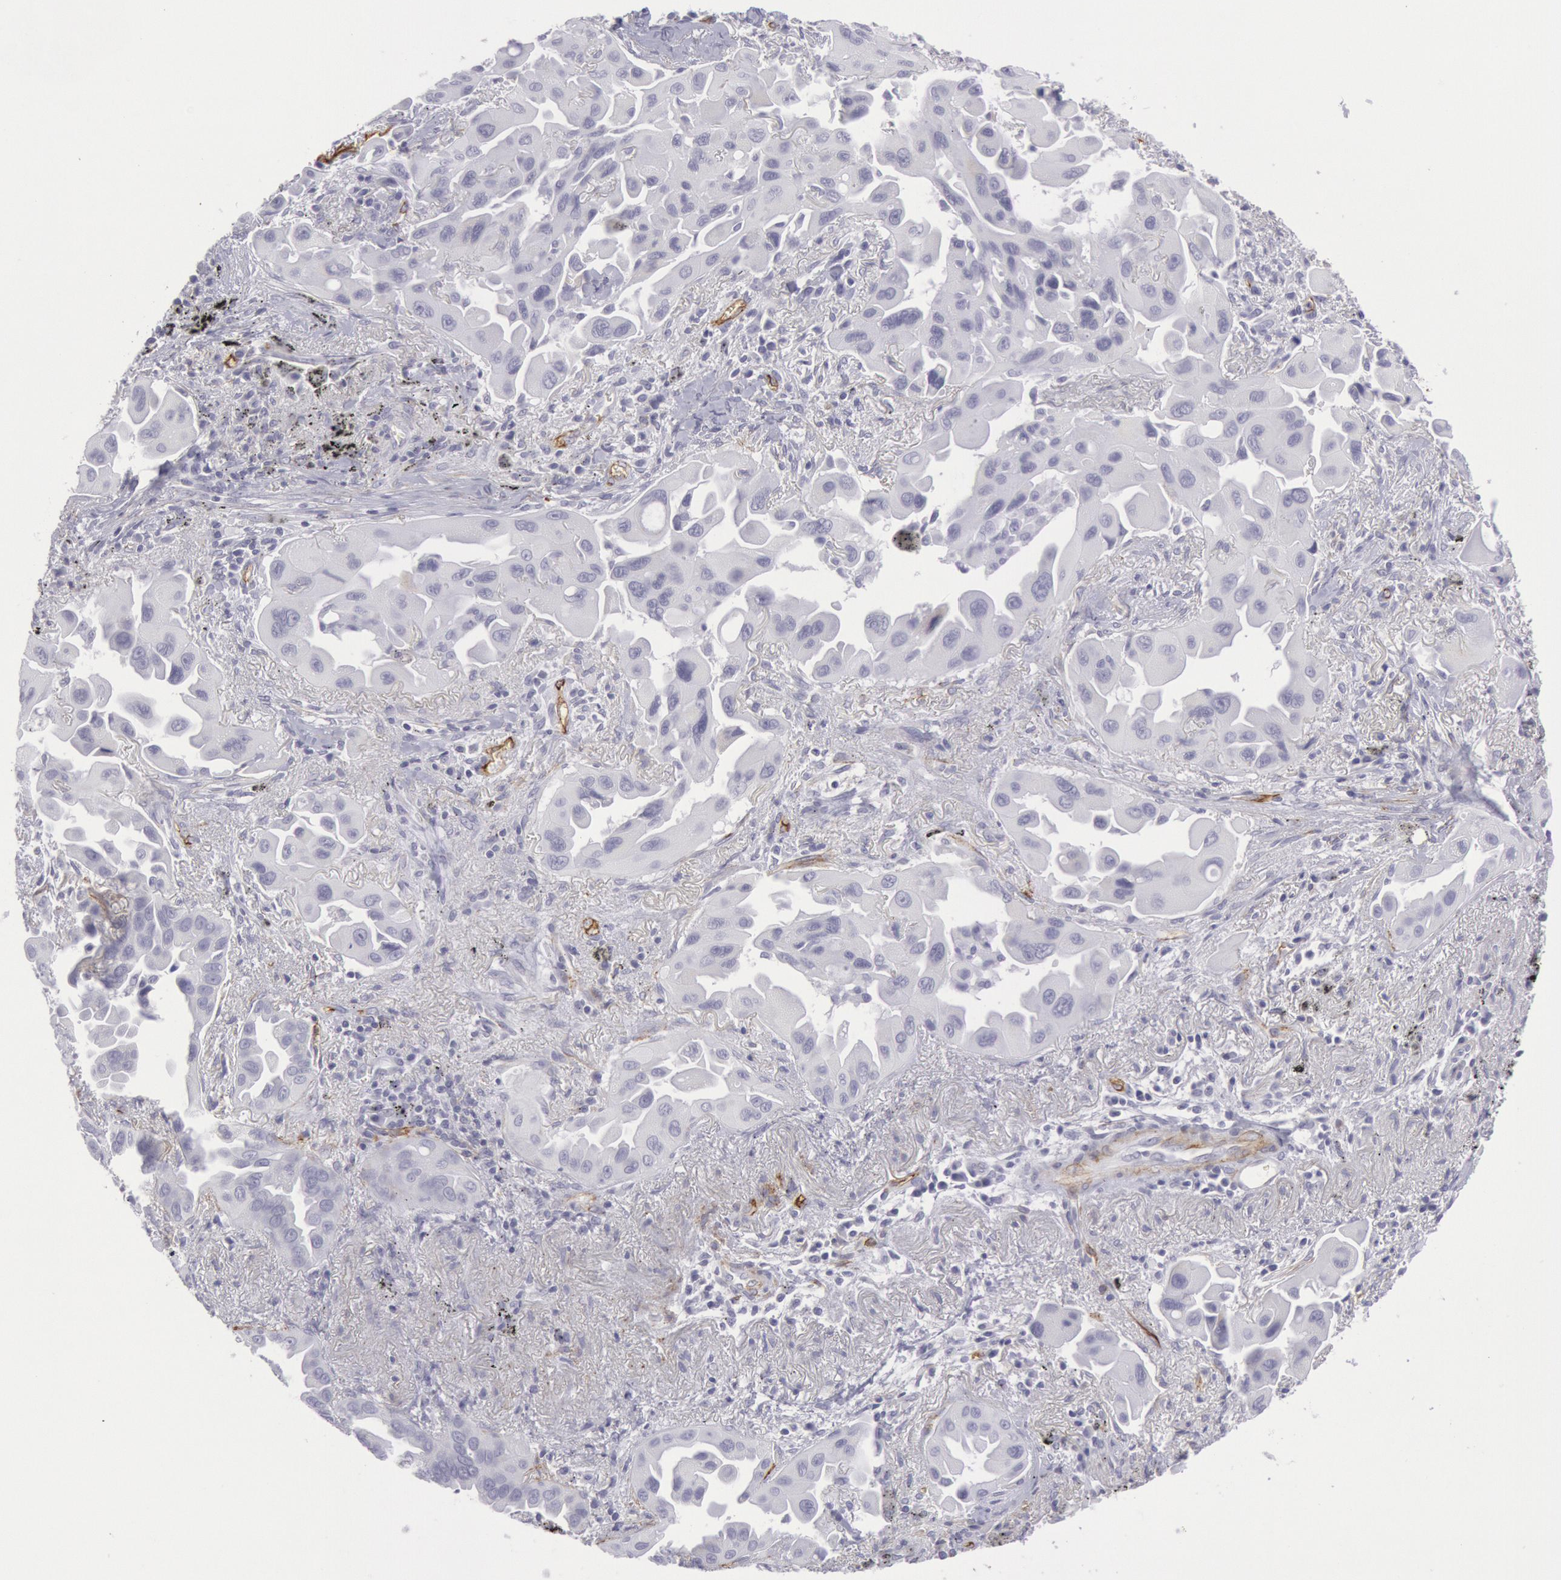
{"staining": {"intensity": "negative", "quantity": "none", "location": "none"}, "tissue": "lung cancer", "cell_type": "Tumor cells", "image_type": "cancer", "snomed": [{"axis": "morphology", "description": "Adenocarcinoma, NOS"}, {"axis": "topography", "description": "Lung"}], "caption": "Immunohistochemistry (IHC) photomicrograph of neoplastic tissue: lung cancer stained with DAB displays no significant protein staining in tumor cells.", "gene": "CDH13", "patient": {"sex": "male", "age": 68}}